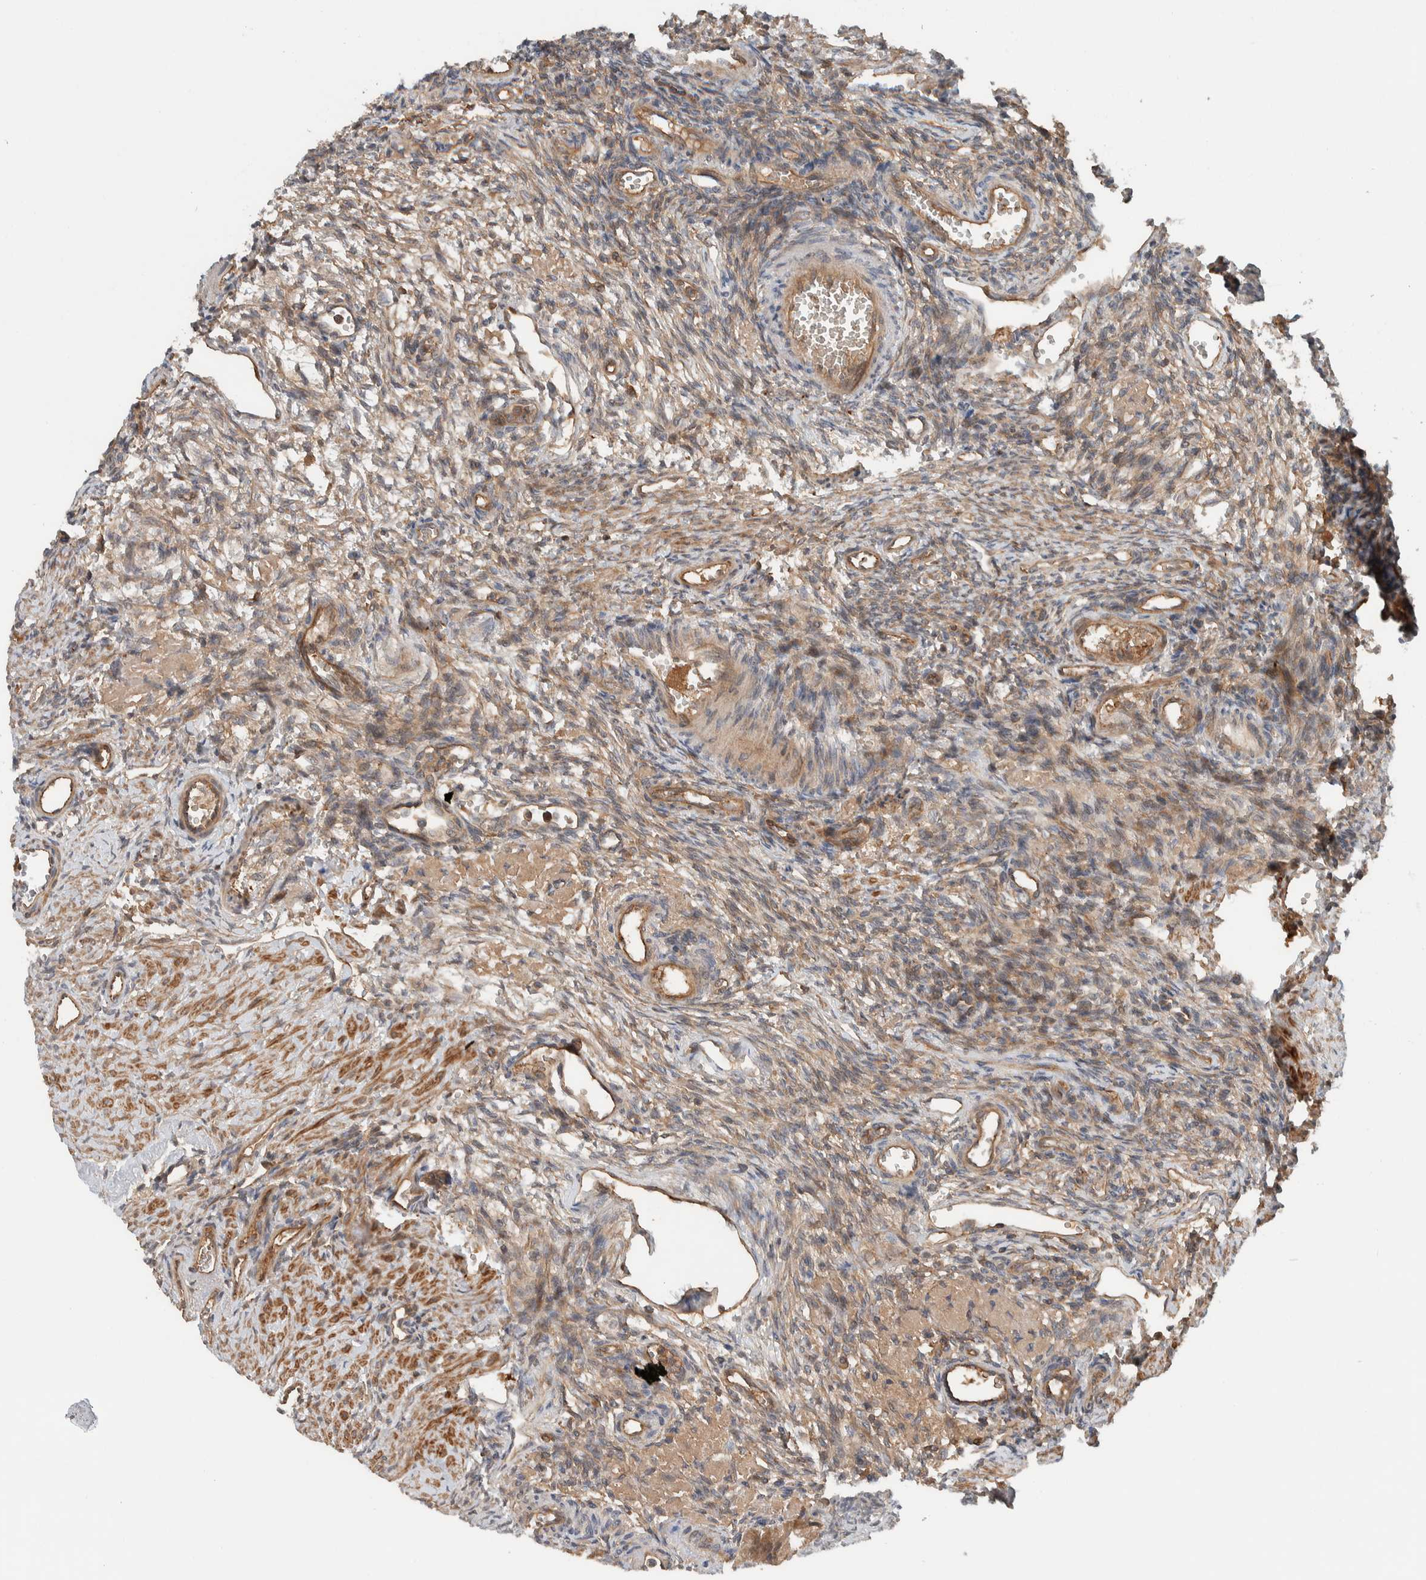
{"staining": {"intensity": "weak", "quantity": "25%-75%", "location": "cytoplasmic/membranous"}, "tissue": "ovary", "cell_type": "Ovarian stroma cells", "image_type": "normal", "snomed": [{"axis": "morphology", "description": "Normal tissue, NOS"}, {"axis": "topography", "description": "Ovary"}], "caption": "About 25%-75% of ovarian stroma cells in benign human ovary show weak cytoplasmic/membranous protein expression as visualized by brown immunohistochemical staining.", "gene": "ARMC7", "patient": {"sex": "female", "age": 33}}